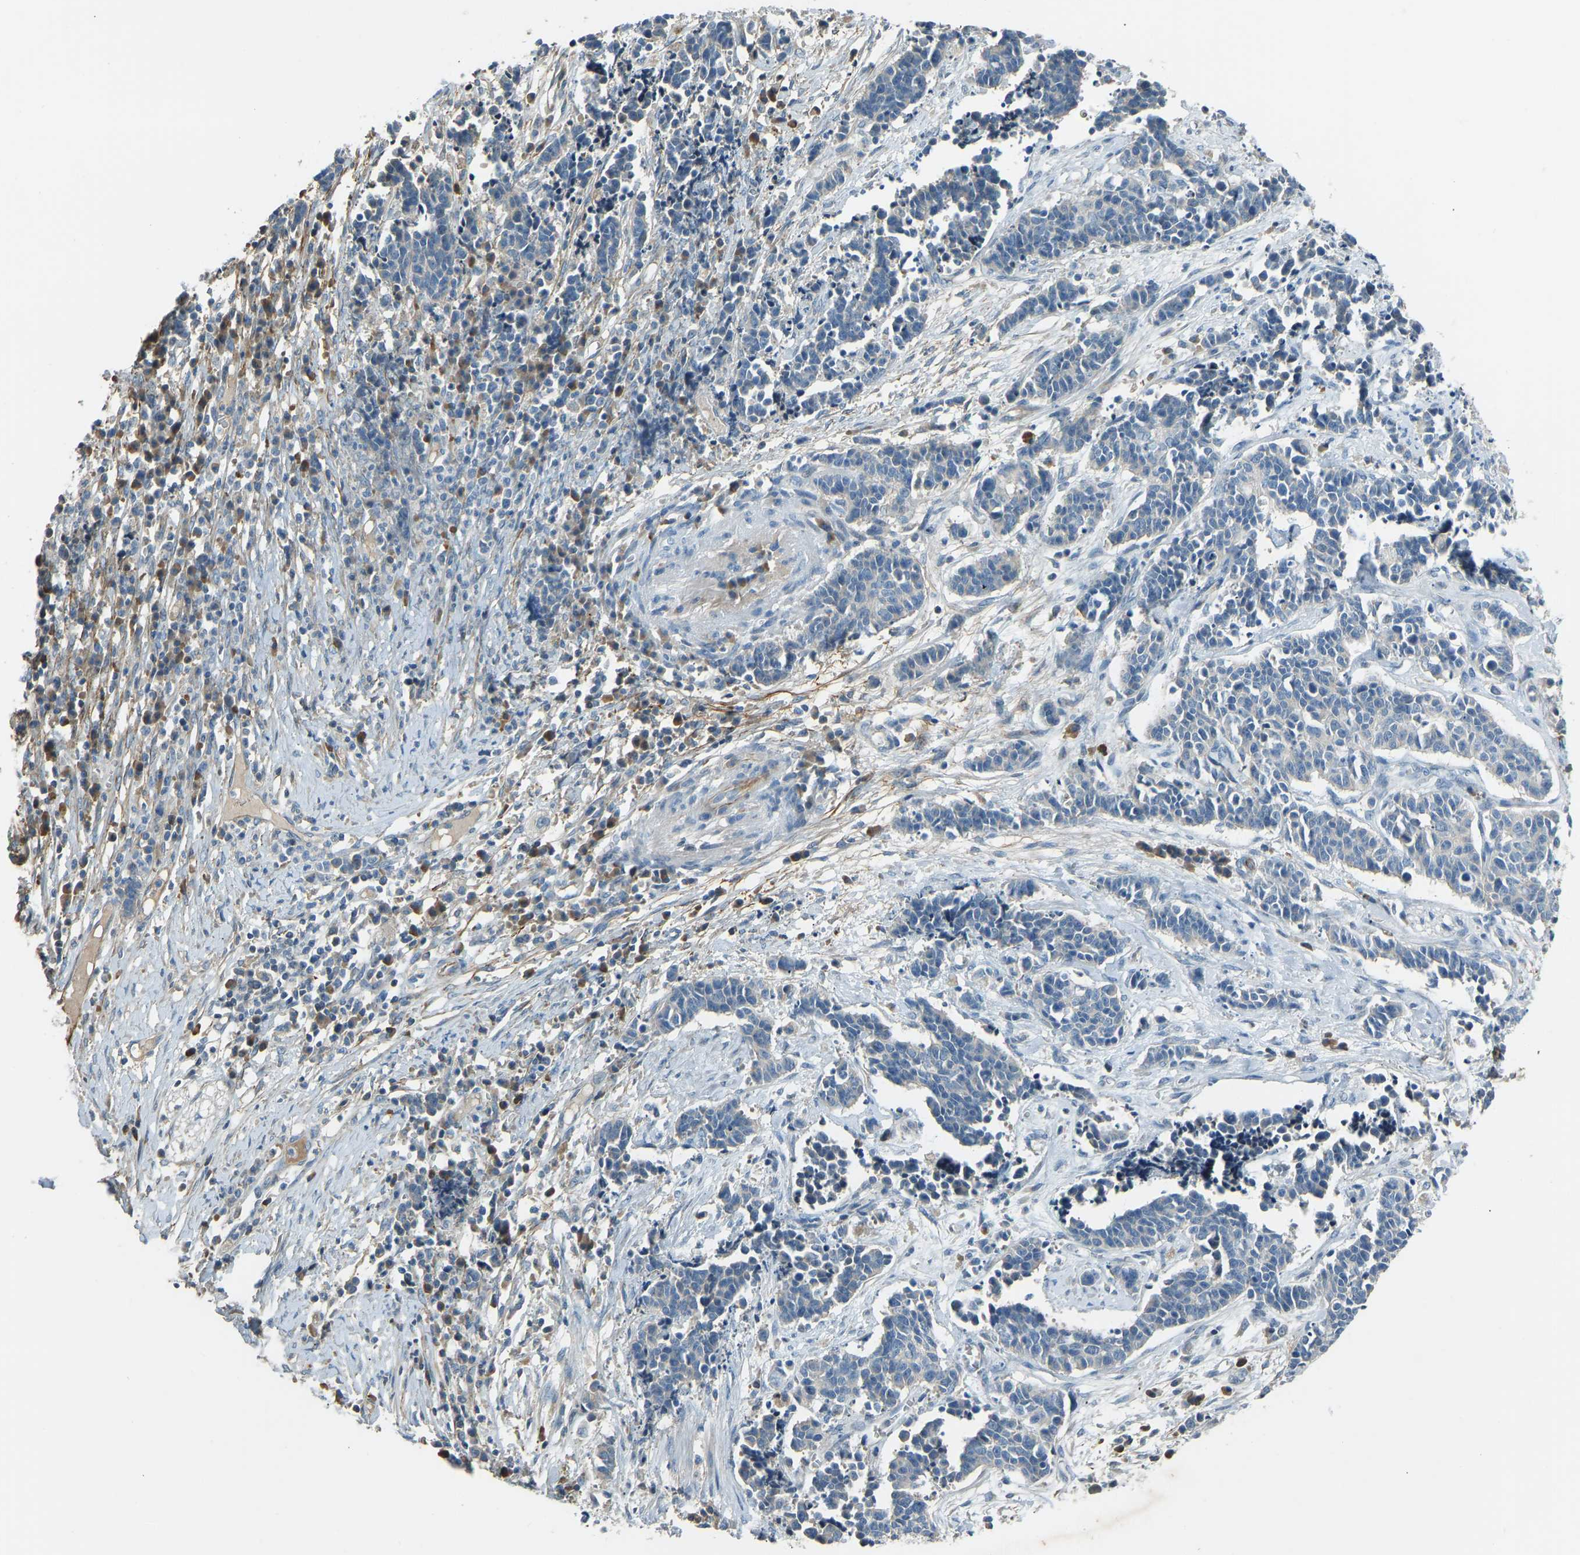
{"staining": {"intensity": "negative", "quantity": "none", "location": "none"}, "tissue": "cervical cancer", "cell_type": "Tumor cells", "image_type": "cancer", "snomed": [{"axis": "morphology", "description": "Squamous cell carcinoma, NOS"}, {"axis": "topography", "description": "Cervix"}], "caption": "Human squamous cell carcinoma (cervical) stained for a protein using IHC shows no positivity in tumor cells.", "gene": "FBLN2", "patient": {"sex": "female", "age": 35}}